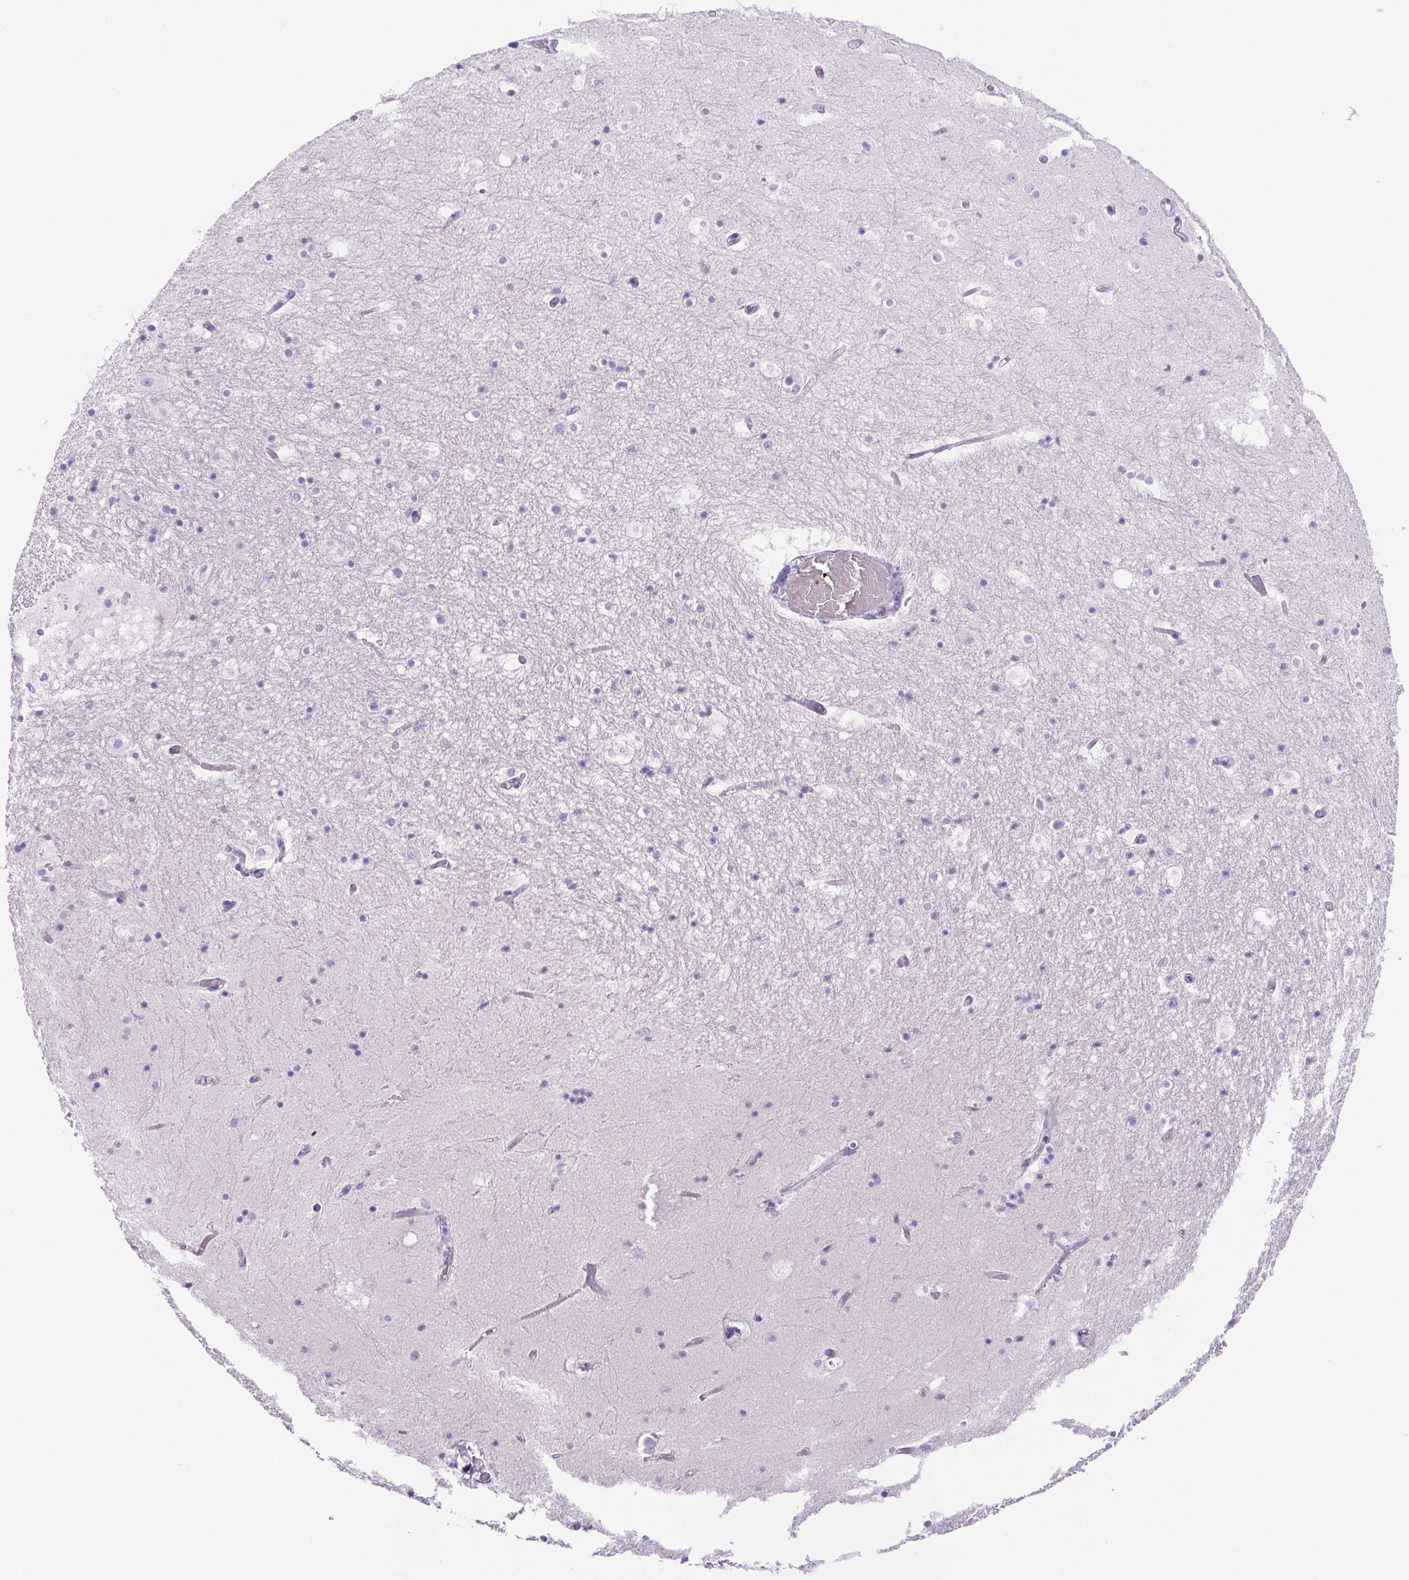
{"staining": {"intensity": "negative", "quantity": "none", "location": "none"}, "tissue": "hippocampus", "cell_type": "Glial cells", "image_type": "normal", "snomed": [{"axis": "morphology", "description": "Normal tissue, NOS"}, {"axis": "topography", "description": "Hippocampus"}], "caption": "Immunohistochemistry (IHC) of normal hippocampus shows no positivity in glial cells.", "gene": "UBL3", "patient": {"sex": "female", "age": 52}}